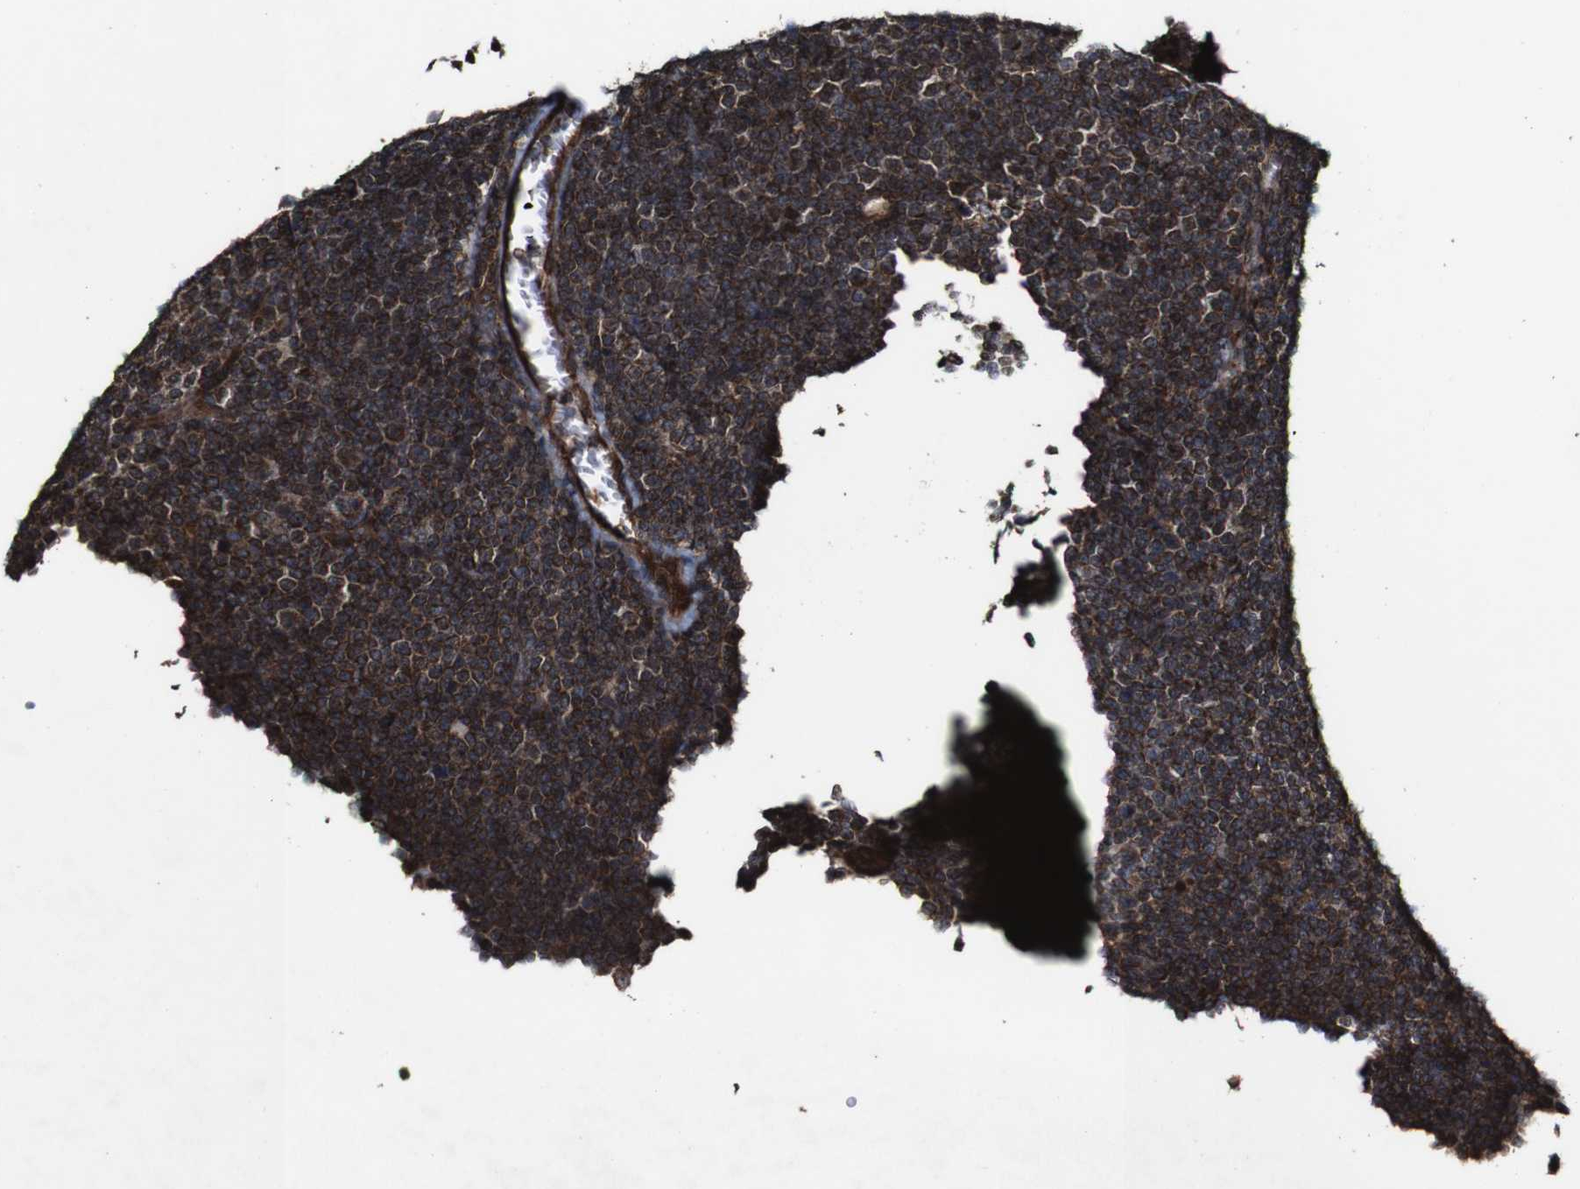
{"staining": {"intensity": "strong", "quantity": ">75%", "location": "cytoplasmic/membranous"}, "tissue": "lymphoma", "cell_type": "Tumor cells", "image_type": "cancer", "snomed": [{"axis": "morphology", "description": "Malignant lymphoma, non-Hodgkin's type, Low grade"}, {"axis": "topography", "description": "Lymph node"}], "caption": "This is an image of immunohistochemistry staining of low-grade malignant lymphoma, non-Hodgkin's type, which shows strong expression in the cytoplasmic/membranous of tumor cells.", "gene": "BTN3A3", "patient": {"sex": "female", "age": 67}}